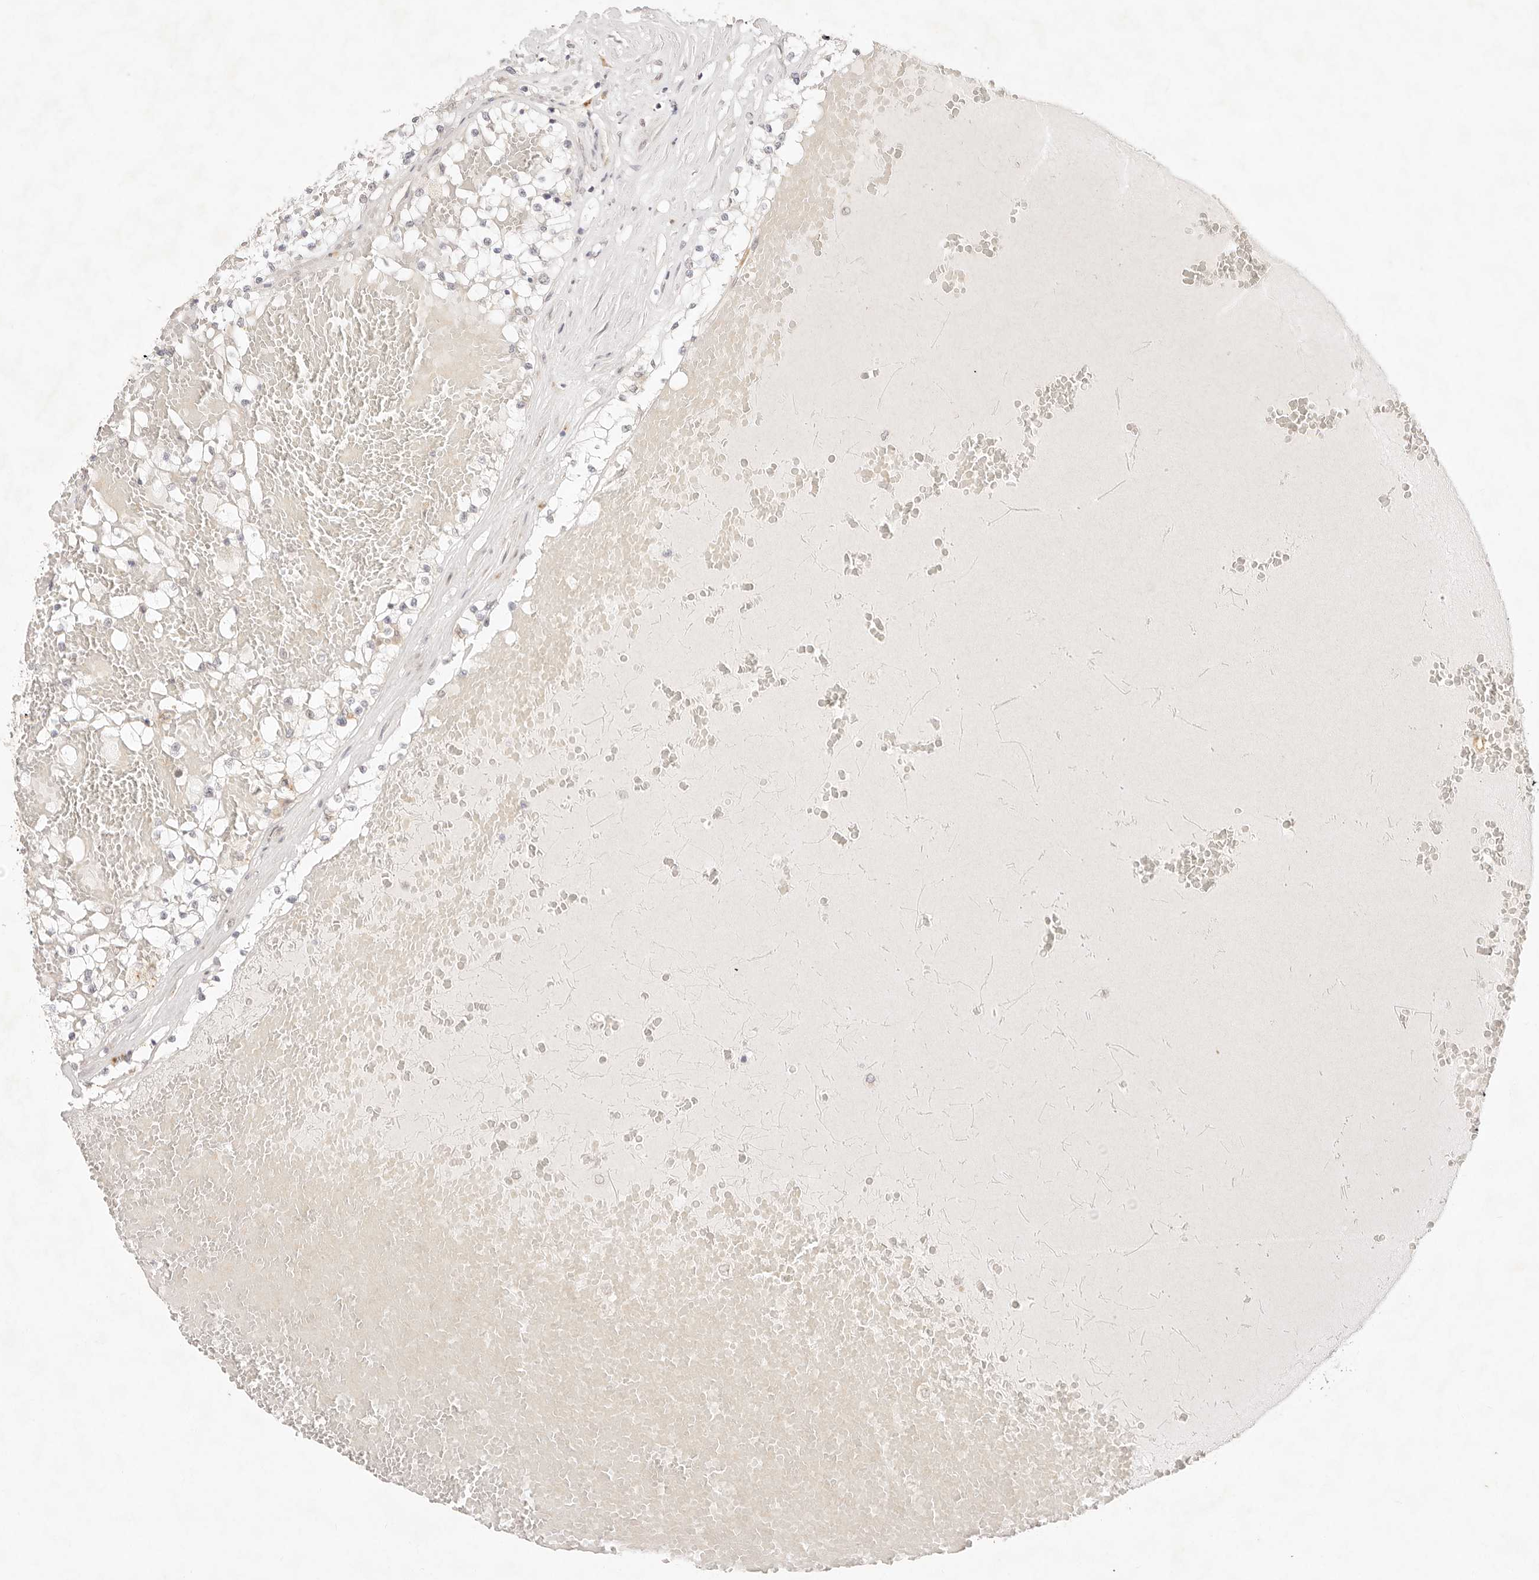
{"staining": {"intensity": "negative", "quantity": "none", "location": "none"}, "tissue": "renal cancer", "cell_type": "Tumor cells", "image_type": "cancer", "snomed": [{"axis": "morphology", "description": "Normal tissue, NOS"}, {"axis": "morphology", "description": "Adenocarcinoma, NOS"}, {"axis": "topography", "description": "Kidney"}], "caption": "Protein analysis of renal adenocarcinoma demonstrates no significant positivity in tumor cells. (DAB IHC with hematoxylin counter stain).", "gene": "GPR156", "patient": {"sex": "male", "age": 68}}